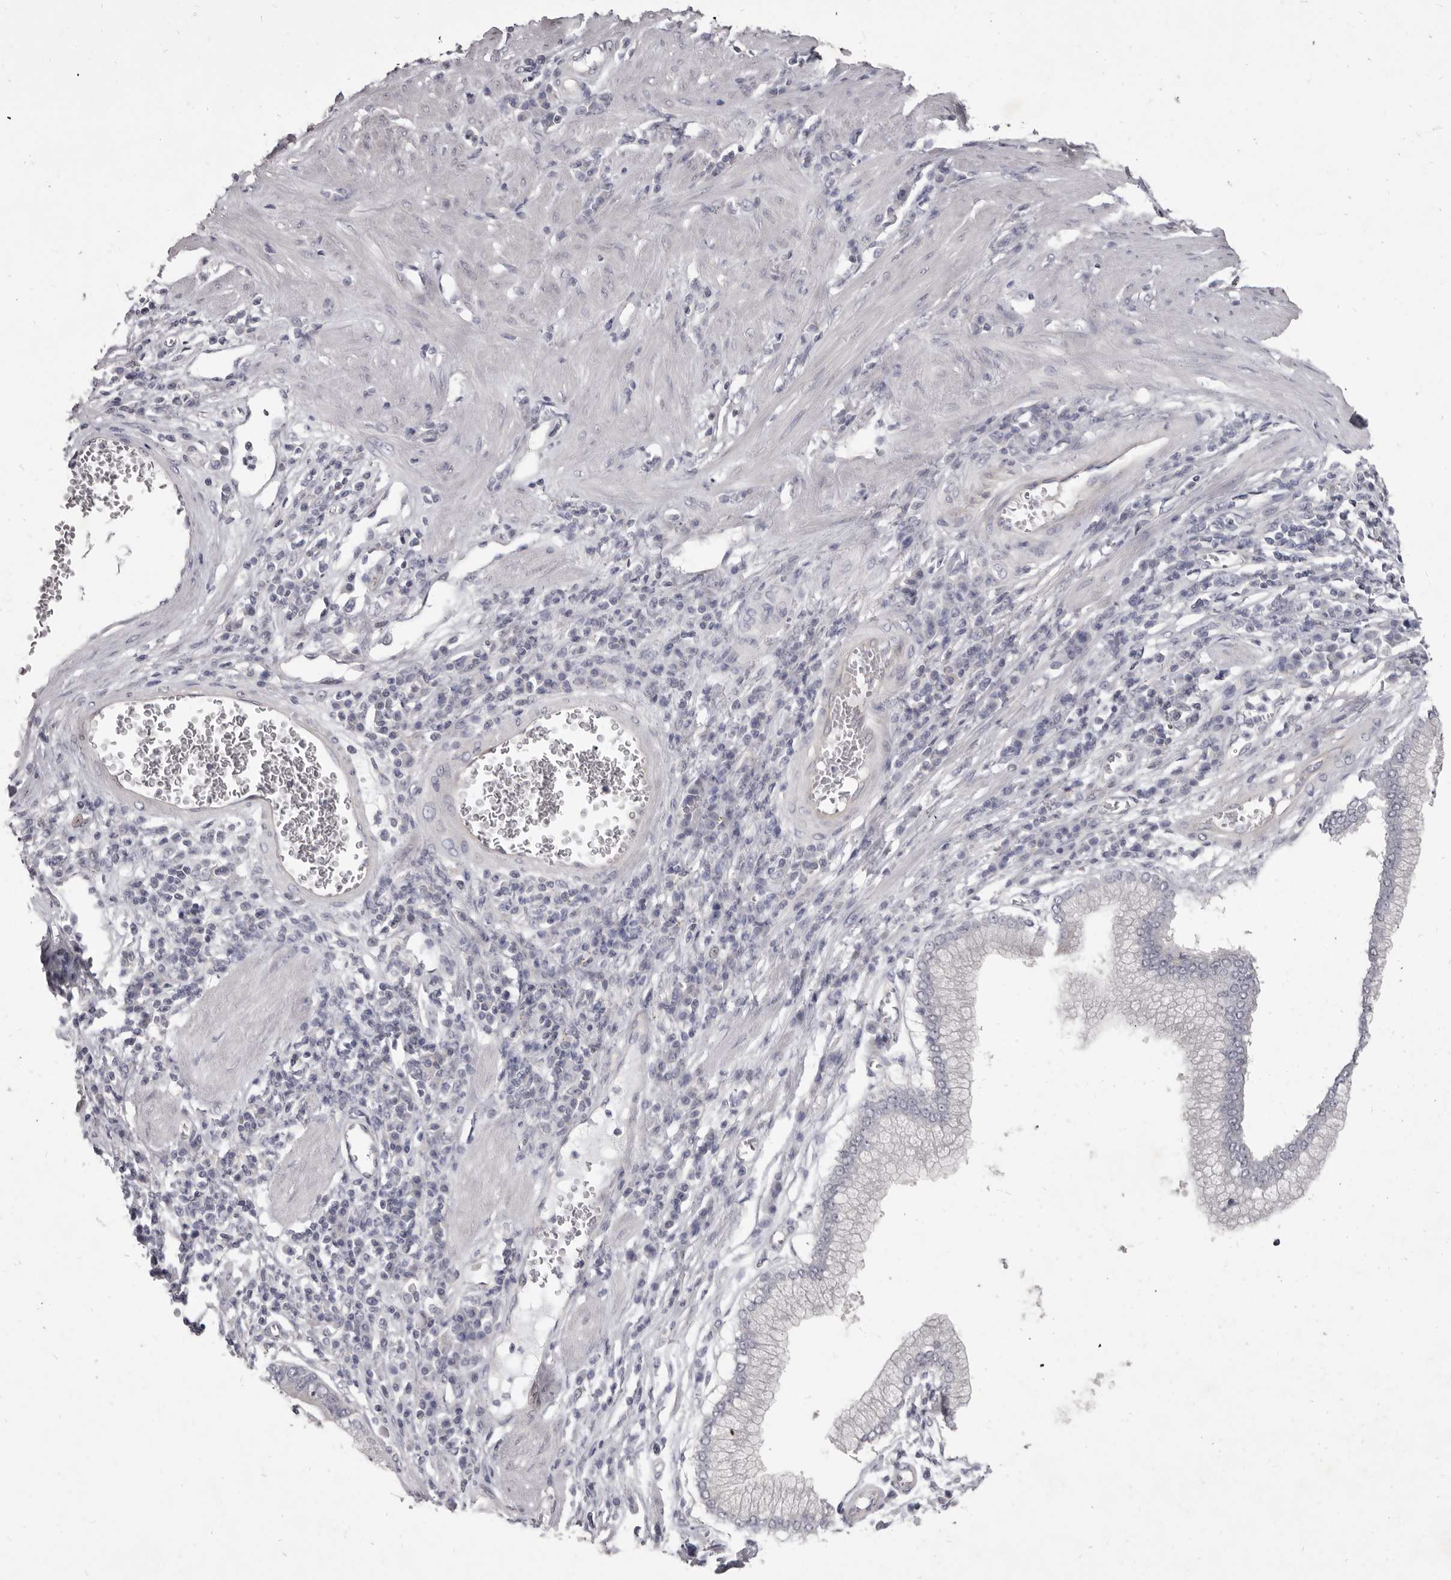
{"staining": {"intensity": "negative", "quantity": "none", "location": "none"}, "tissue": "stomach cancer", "cell_type": "Tumor cells", "image_type": "cancer", "snomed": [{"axis": "morphology", "description": "Adenocarcinoma, NOS"}, {"axis": "topography", "description": "Stomach"}], "caption": "The immunohistochemistry image has no significant positivity in tumor cells of stomach adenocarcinoma tissue.", "gene": "GSK3B", "patient": {"sex": "male", "age": 59}}